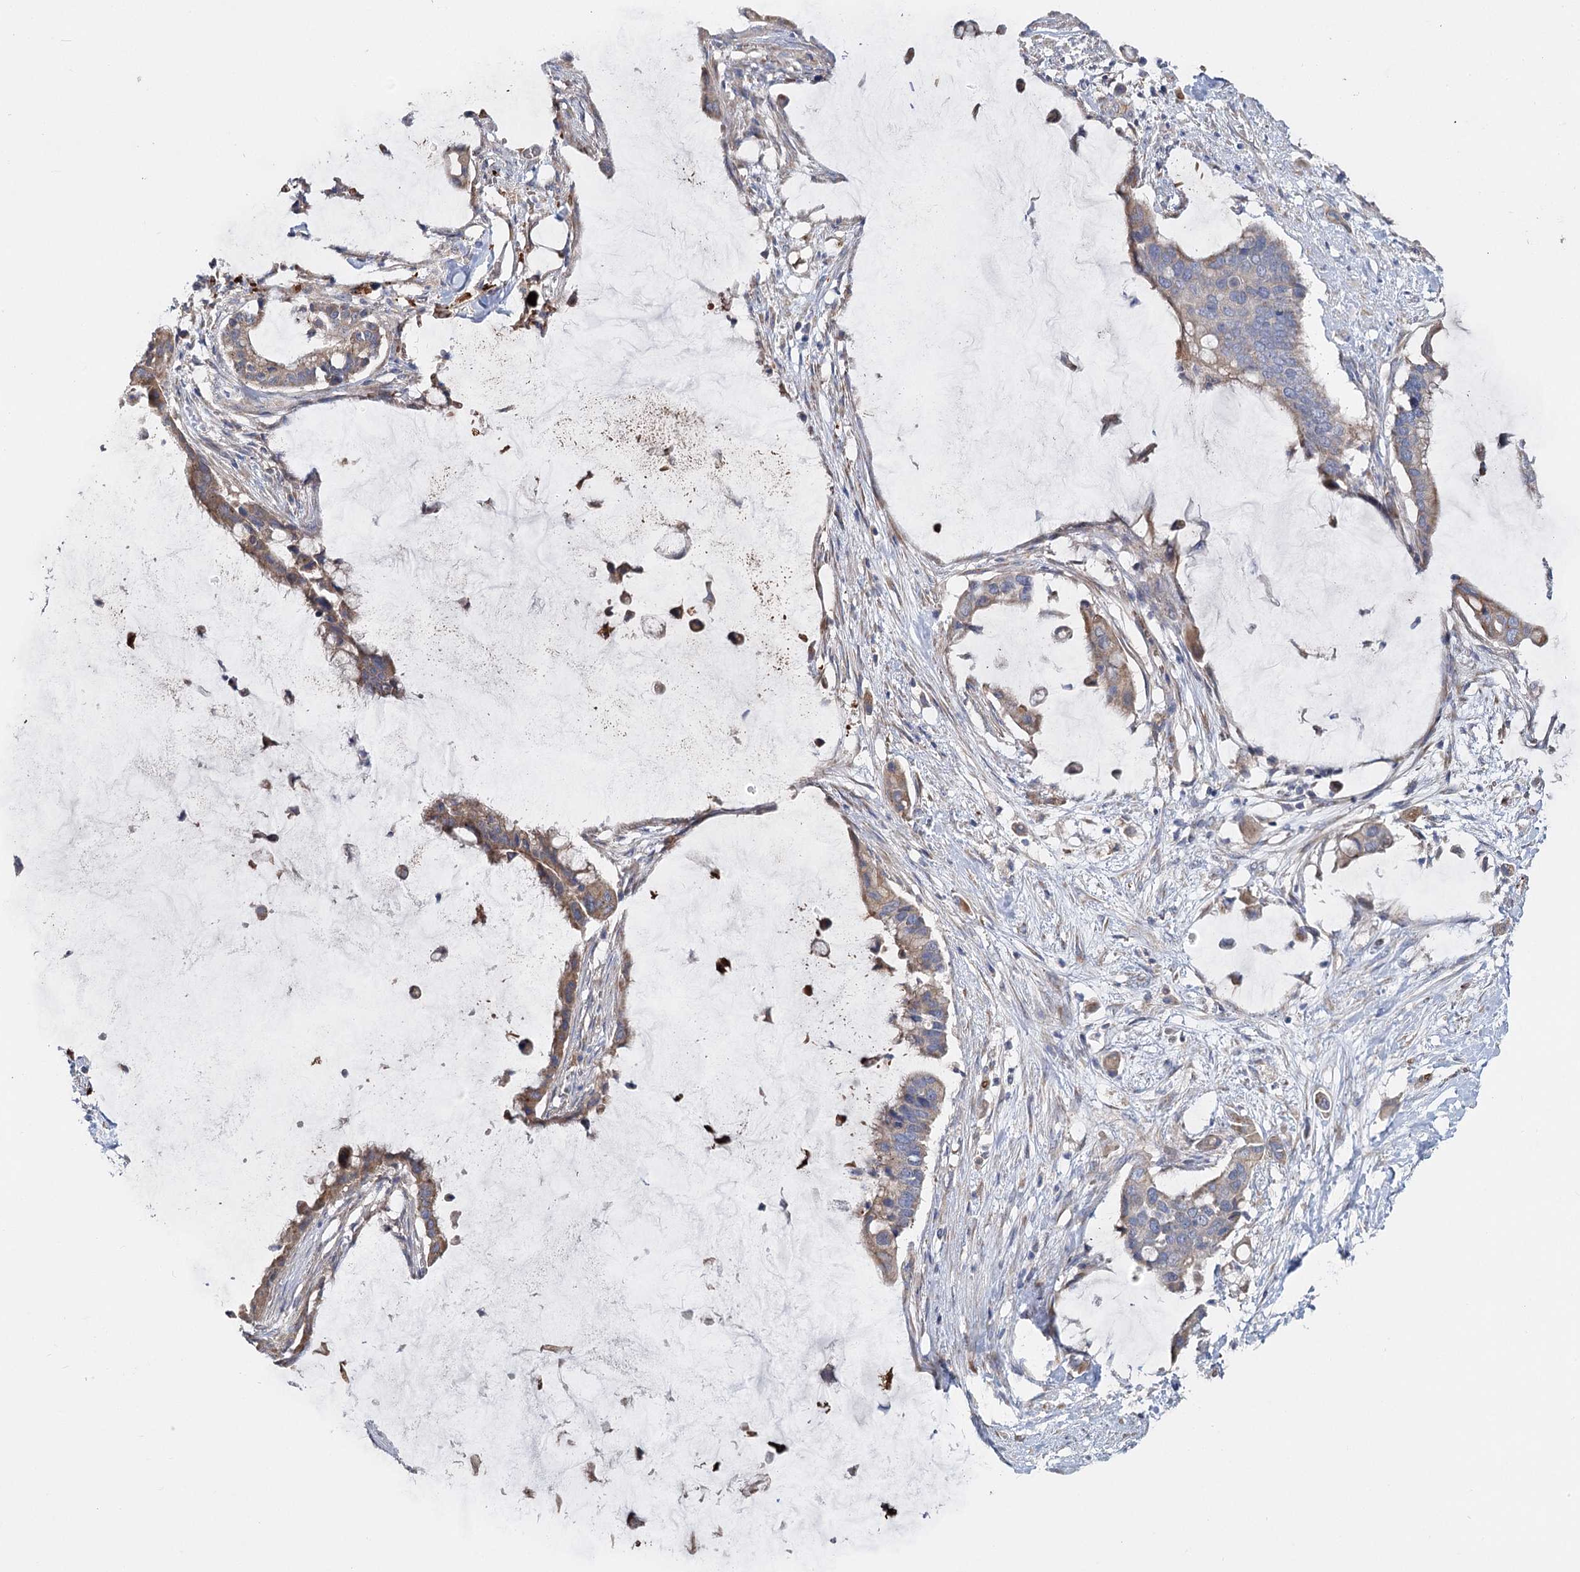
{"staining": {"intensity": "weak", "quantity": ">75%", "location": "cytoplasmic/membranous"}, "tissue": "pancreatic cancer", "cell_type": "Tumor cells", "image_type": "cancer", "snomed": [{"axis": "morphology", "description": "Adenocarcinoma, NOS"}, {"axis": "topography", "description": "Pancreas"}], "caption": "Pancreatic adenocarcinoma stained for a protein shows weak cytoplasmic/membranous positivity in tumor cells.", "gene": "CIB4", "patient": {"sex": "male", "age": 41}}